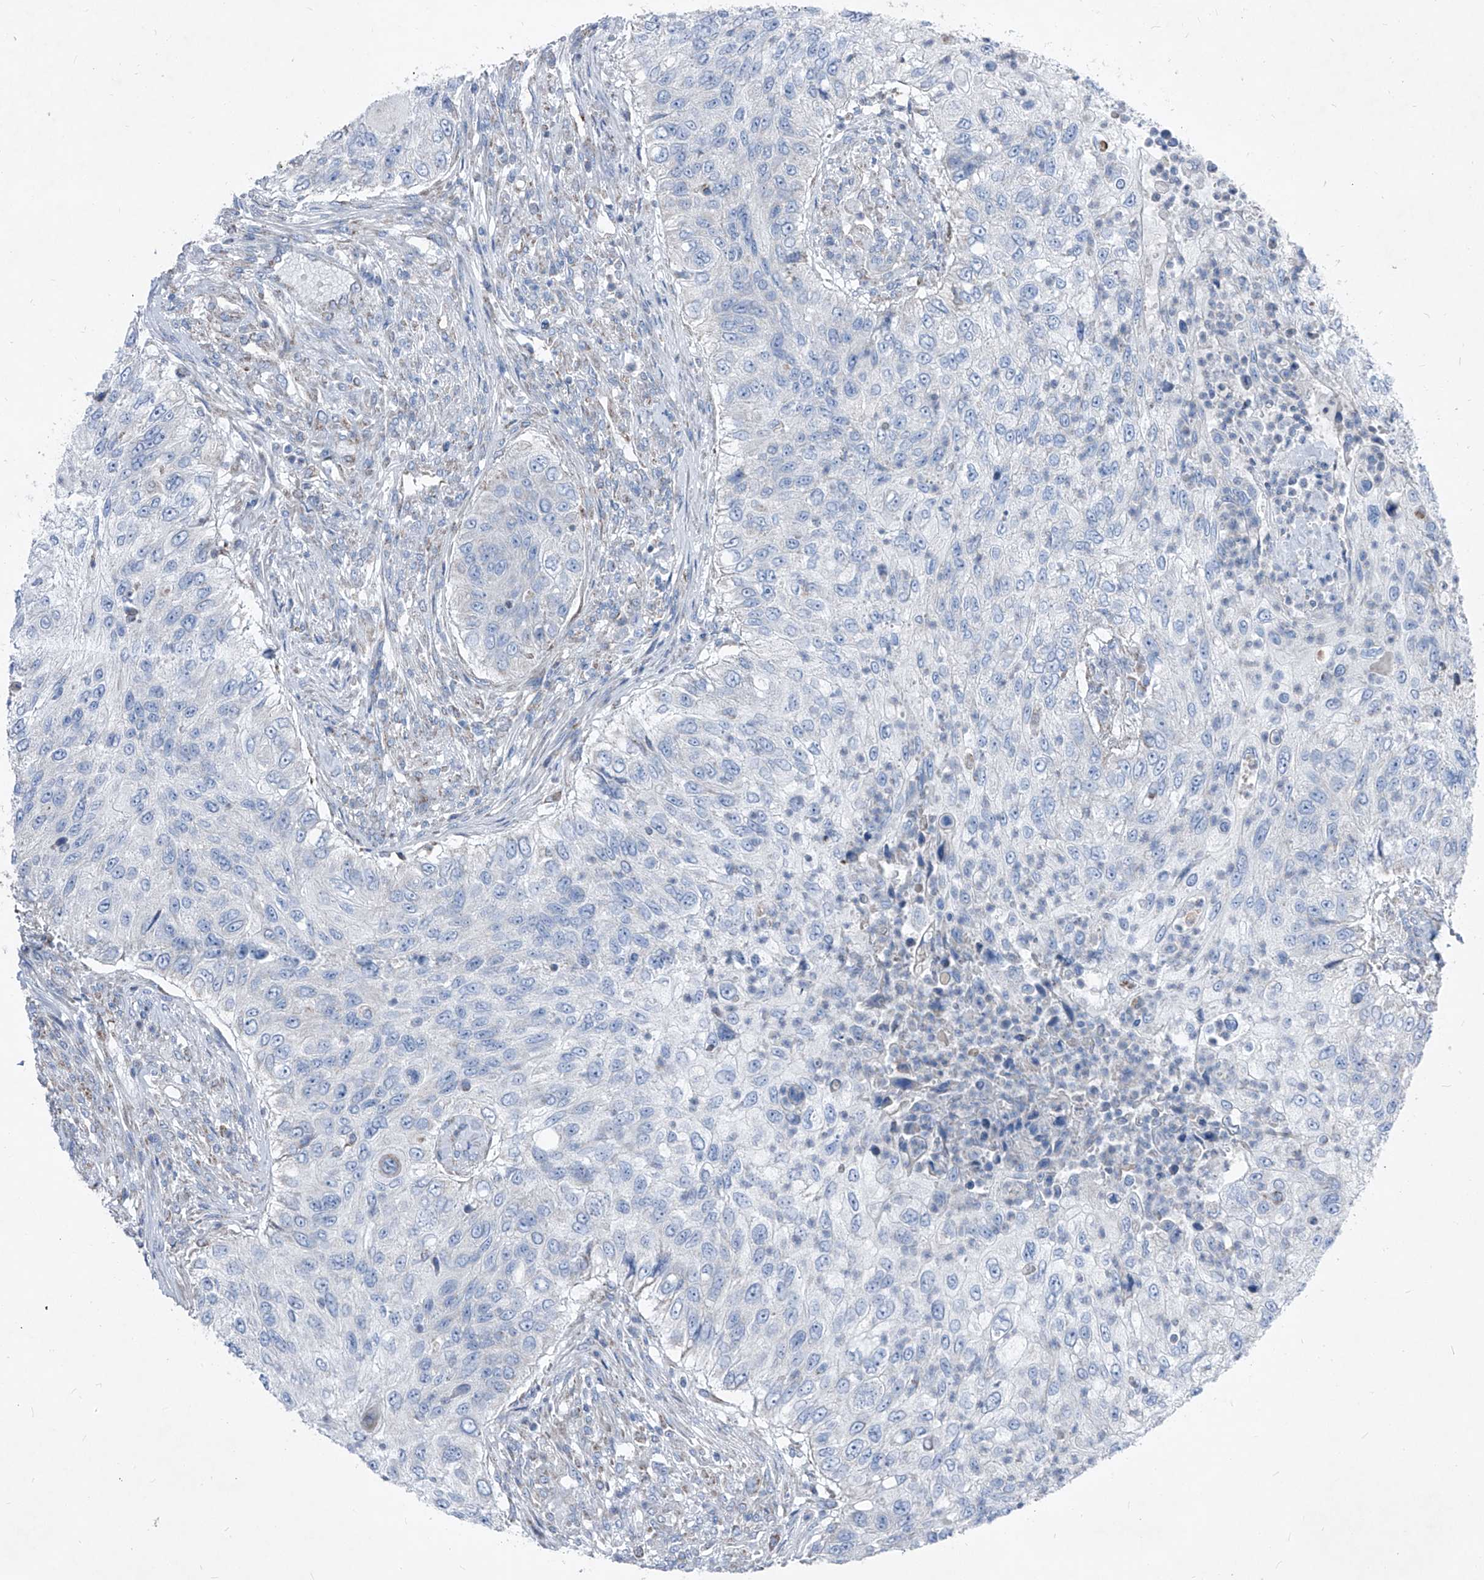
{"staining": {"intensity": "negative", "quantity": "none", "location": "none"}, "tissue": "urothelial cancer", "cell_type": "Tumor cells", "image_type": "cancer", "snomed": [{"axis": "morphology", "description": "Urothelial carcinoma, High grade"}, {"axis": "topography", "description": "Urinary bladder"}], "caption": "High-grade urothelial carcinoma was stained to show a protein in brown. There is no significant positivity in tumor cells.", "gene": "AGPS", "patient": {"sex": "female", "age": 60}}